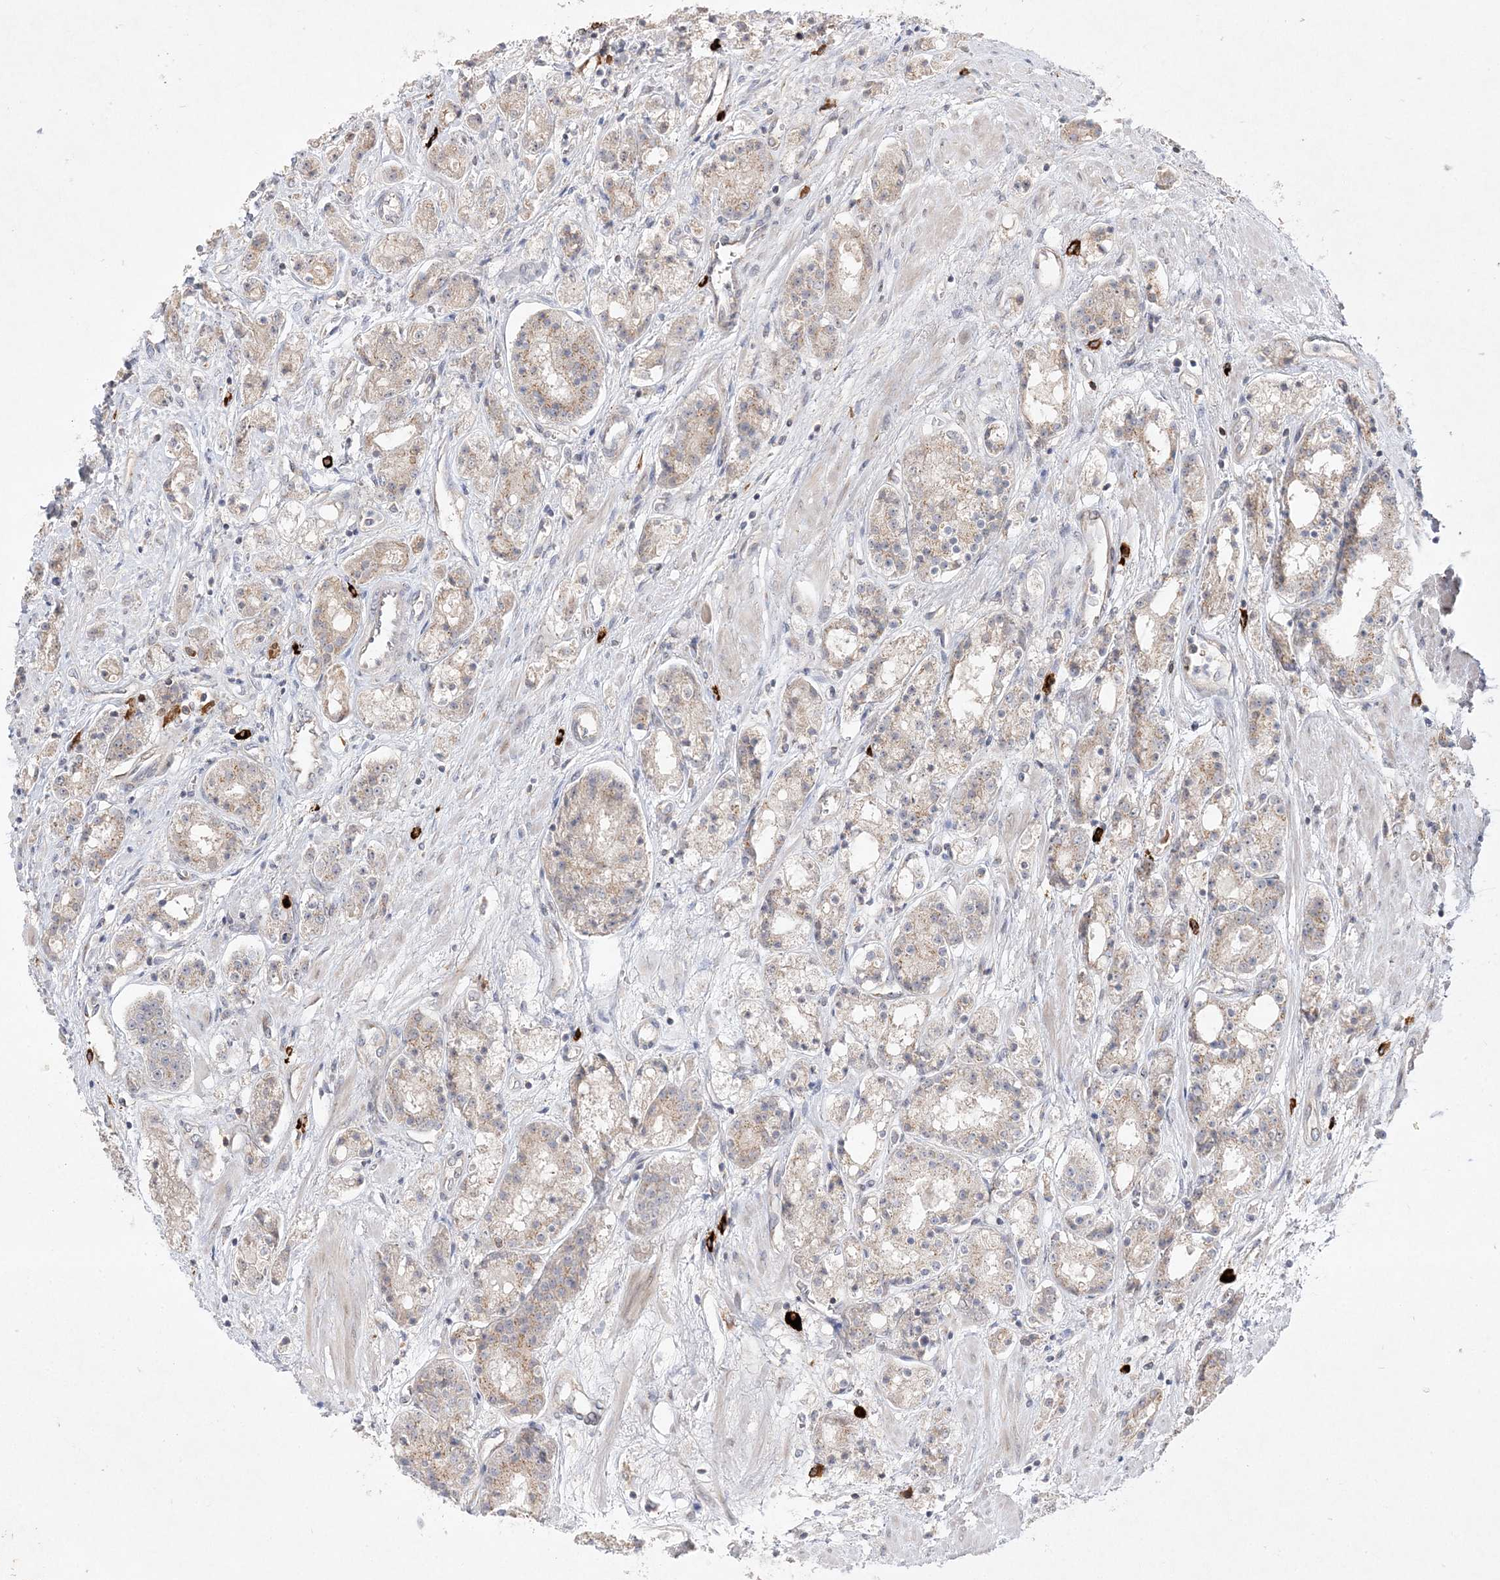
{"staining": {"intensity": "weak", "quantity": ">75%", "location": "cytoplasmic/membranous"}, "tissue": "prostate cancer", "cell_type": "Tumor cells", "image_type": "cancer", "snomed": [{"axis": "morphology", "description": "Adenocarcinoma, High grade"}, {"axis": "topography", "description": "Prostate"}], "caption": "Tumor cells reveal weak cytoplasmic/membranous staining in approximately >75% of cells in prostate high-grade adenocarcinoma.", "gene": "CLNK", "patient": {"sex": "male", "age": 60}}